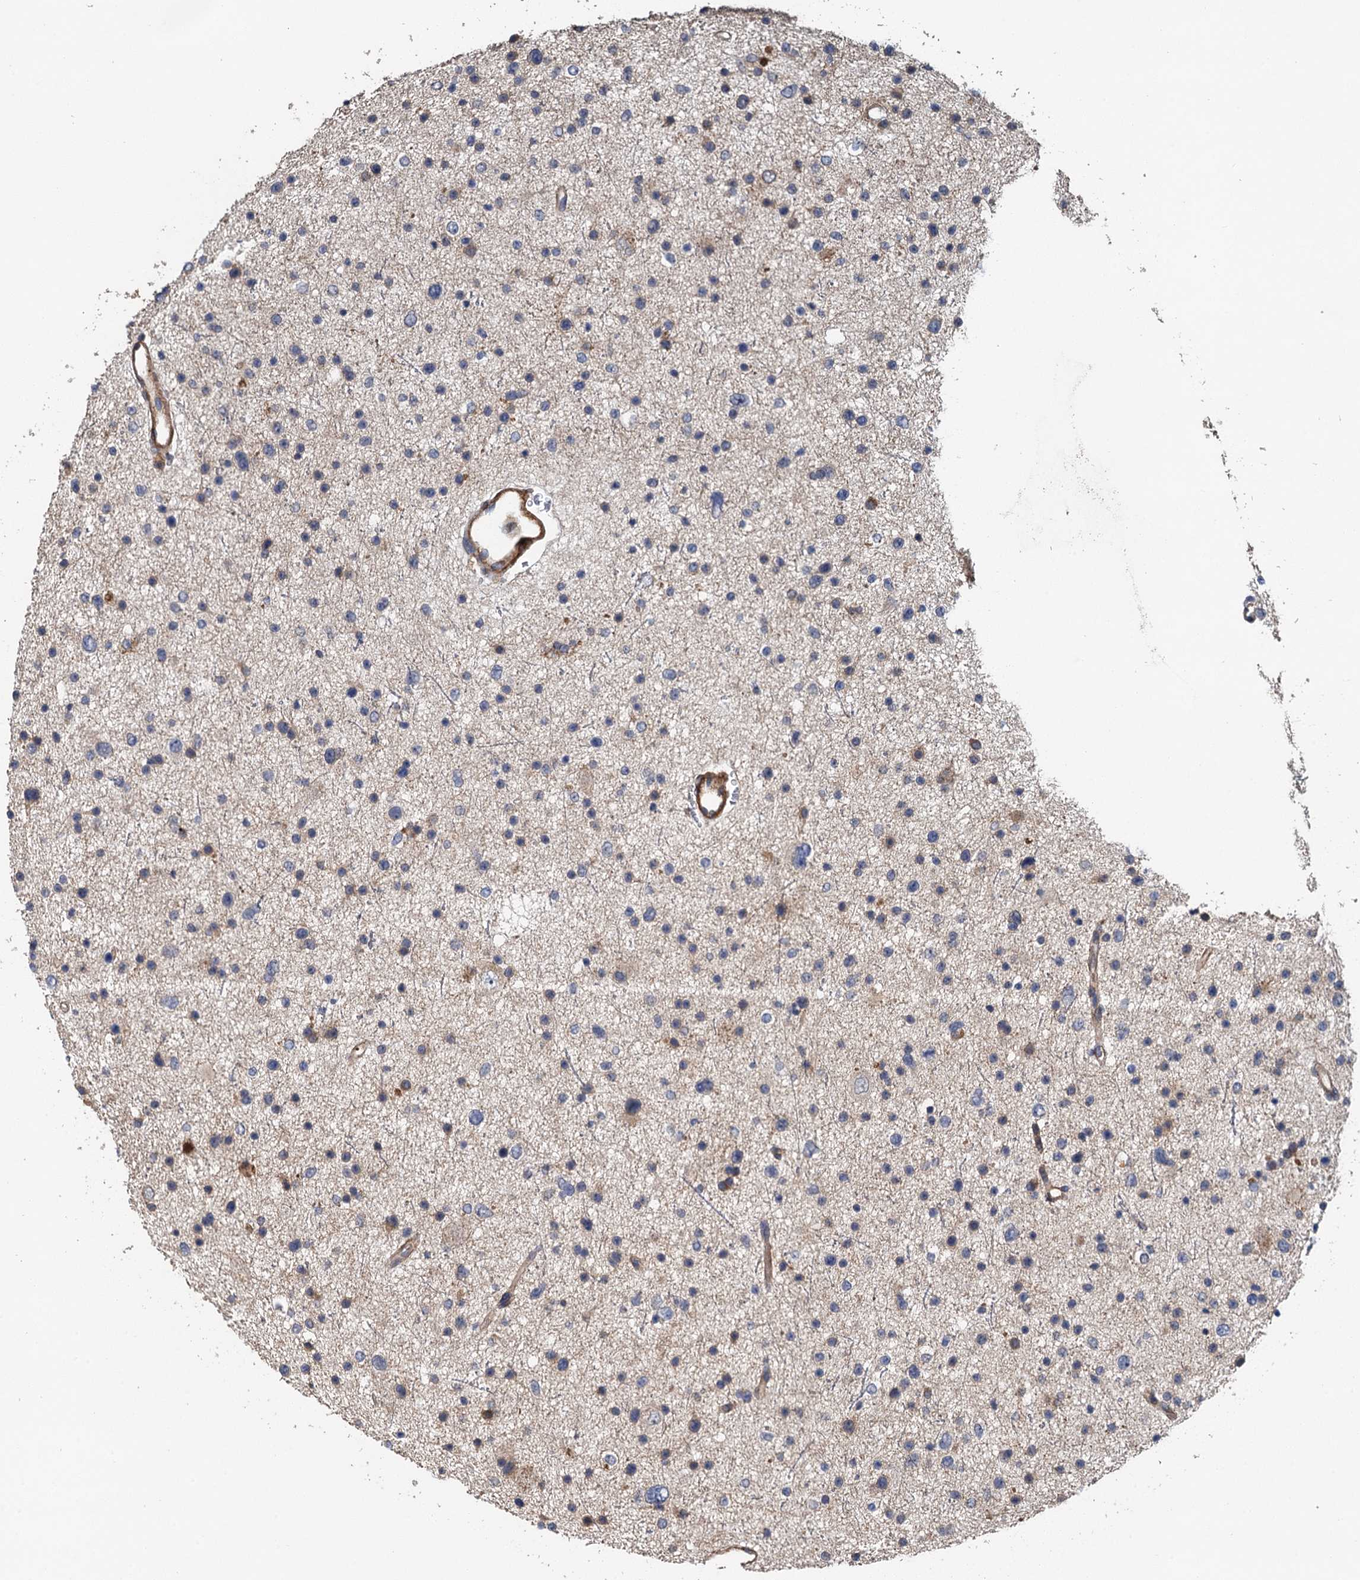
{"staining": {"intensity": "weak", "quantity": "<25%", "location": "cytoplasmic/membranous"}, "tissue": "glioma", "cell_type": "Tumor cells", "image_type": "cancer", "snomed": [{"axis": "morphology", "description": "Glioma, malignant, Low grade"}, {"axis": "topography", "description": "Brain"}], "caption": "An immunohistochemistry (IHC) photomicrograph of glioma is shown. There is no staining in tumor cells of glioma. (DAB immunohistochemistry with hematoxylin counter stain).", "gene": "MEAK7", "patient": {"sex": "female", "age": 37}}